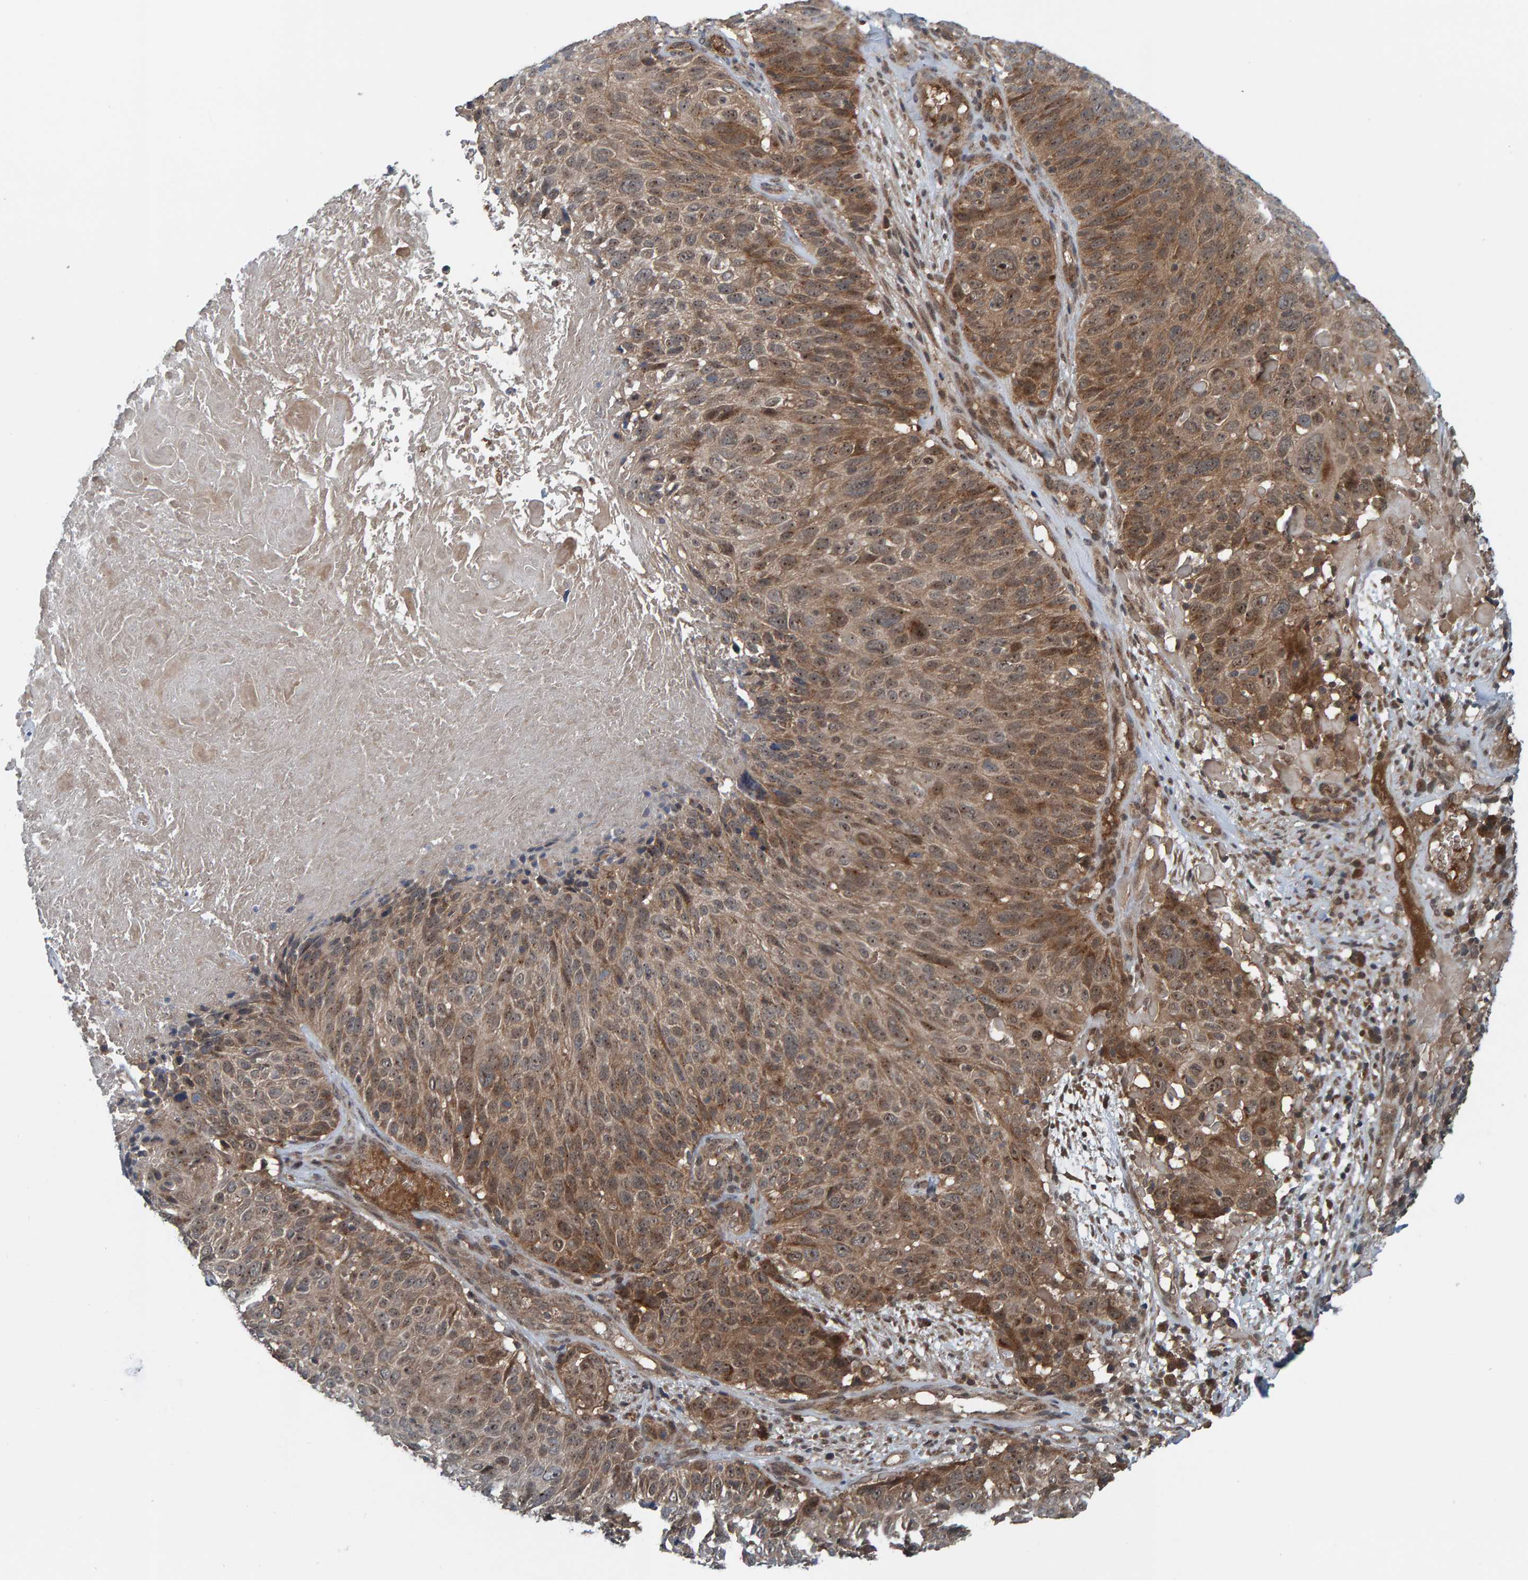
{"staining": {"intensity": "moderate", "quantity": ">75%", "location": "cytoplasmic/membranous"}, "tissue": "cervical cancer", "cell_type": "Tumor cells", "image_type": "cancer", "snomed": [{"axis": "morphology", "description": "Squamous cell carcinoma, NOS"}, {"axis": "topography", "description": "Cervix"}], "caption": "DAB (3,3'-diaminobenzidine) immunohistochemical staining of human cervical cancer shows moderate cytoplasmic/membranous protein expression in about >75% of tumor cells. (DAB (3,3'-diaminobenzidine) IHC with brightfield microscopy, high magnification).", "gene": "CUEDC1", "patient": {"sex": "female", "age": 74}}